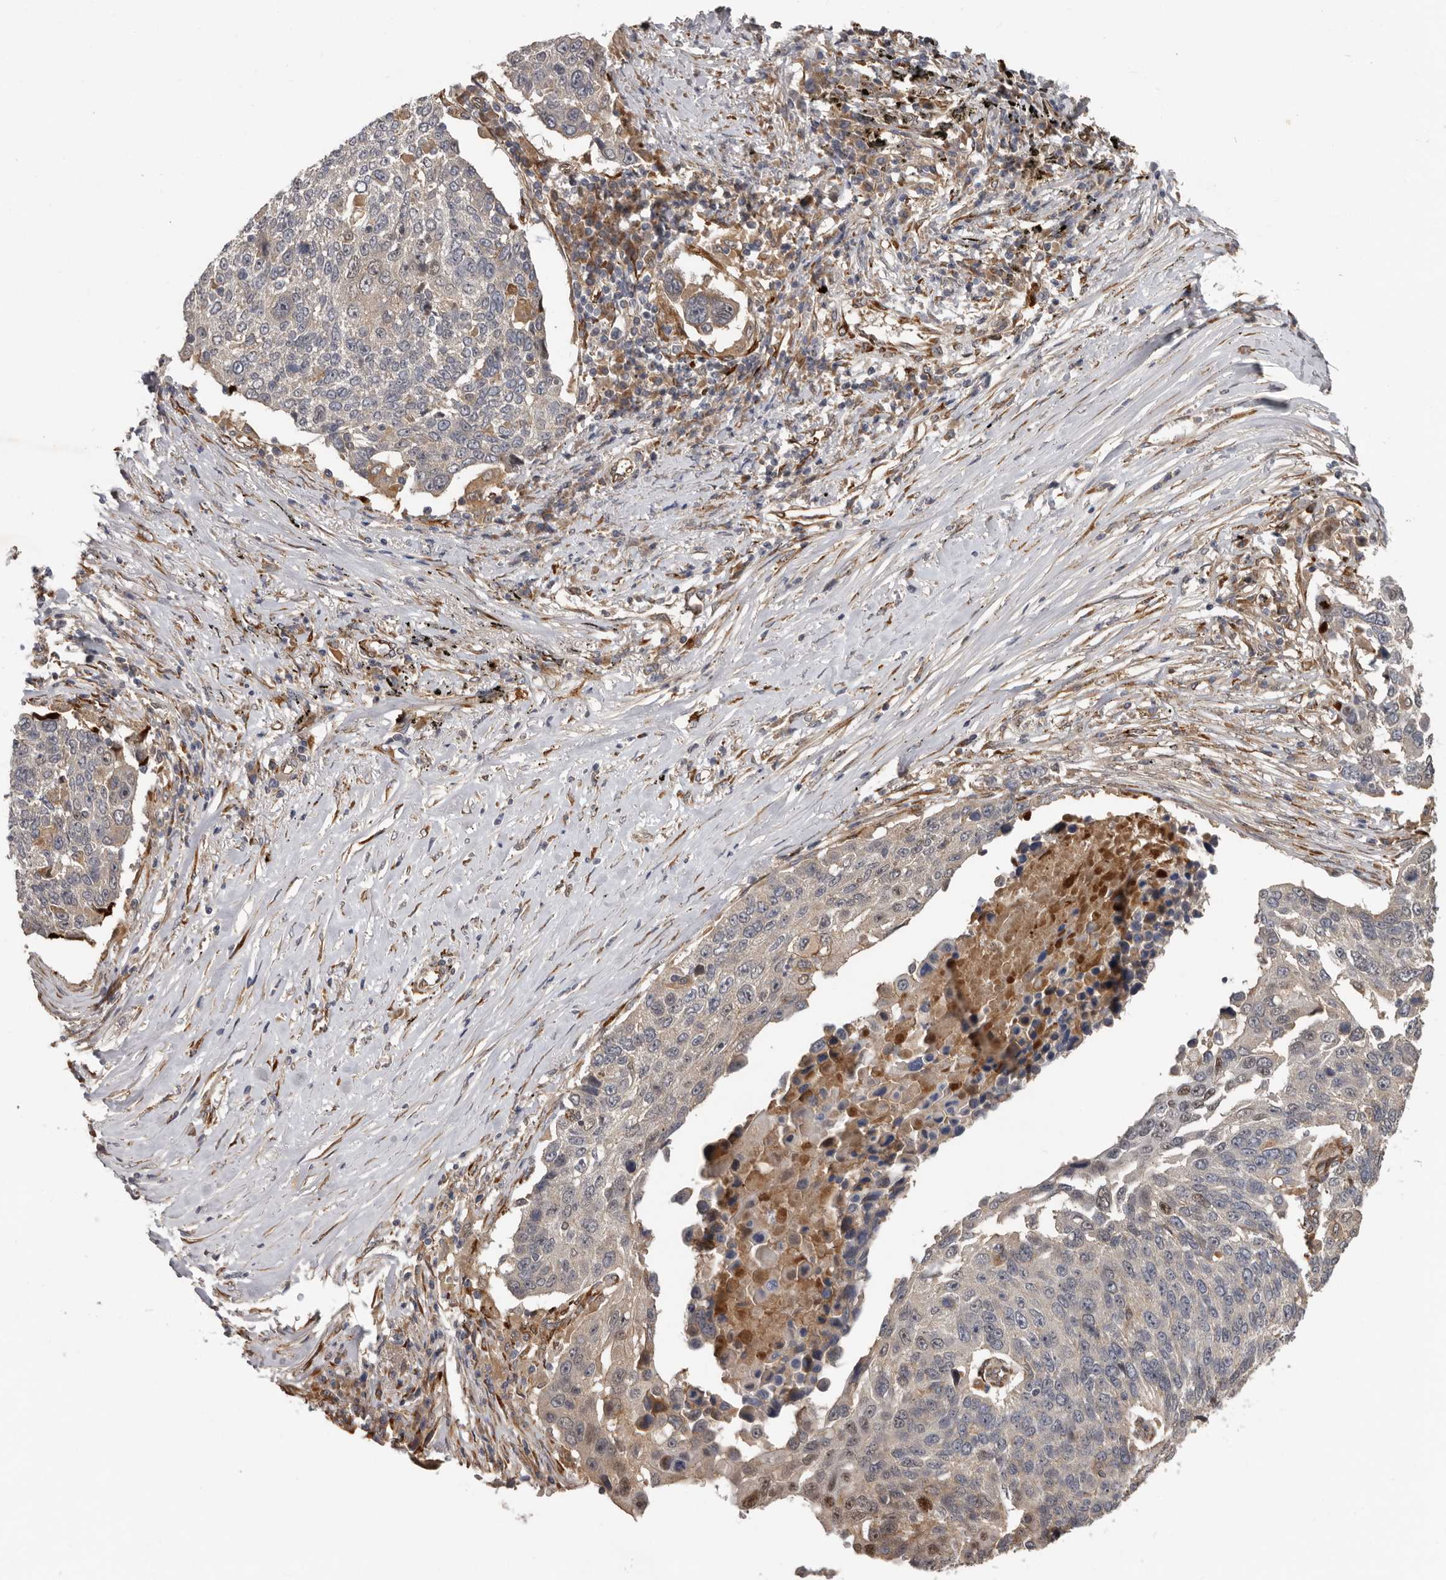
{"staining": {"intensity": "weak", "quantity": "<25%", "location": "nuclear"}, "tissue": "lung cancer", "cell_type": "Tumor cells", "image_type": "cancer", "snomed": [{"axis": "morphology", "description": "Squamous cell carcinoma, NOS"}, {"axis": "topography", "description": "Lung"}], "caption": "Lung cancer stained for a protein using immunohistochemistry displays no expression tumor cells.", "gene": "MTF1", "patient": {"sex": "male", "age": 66}}